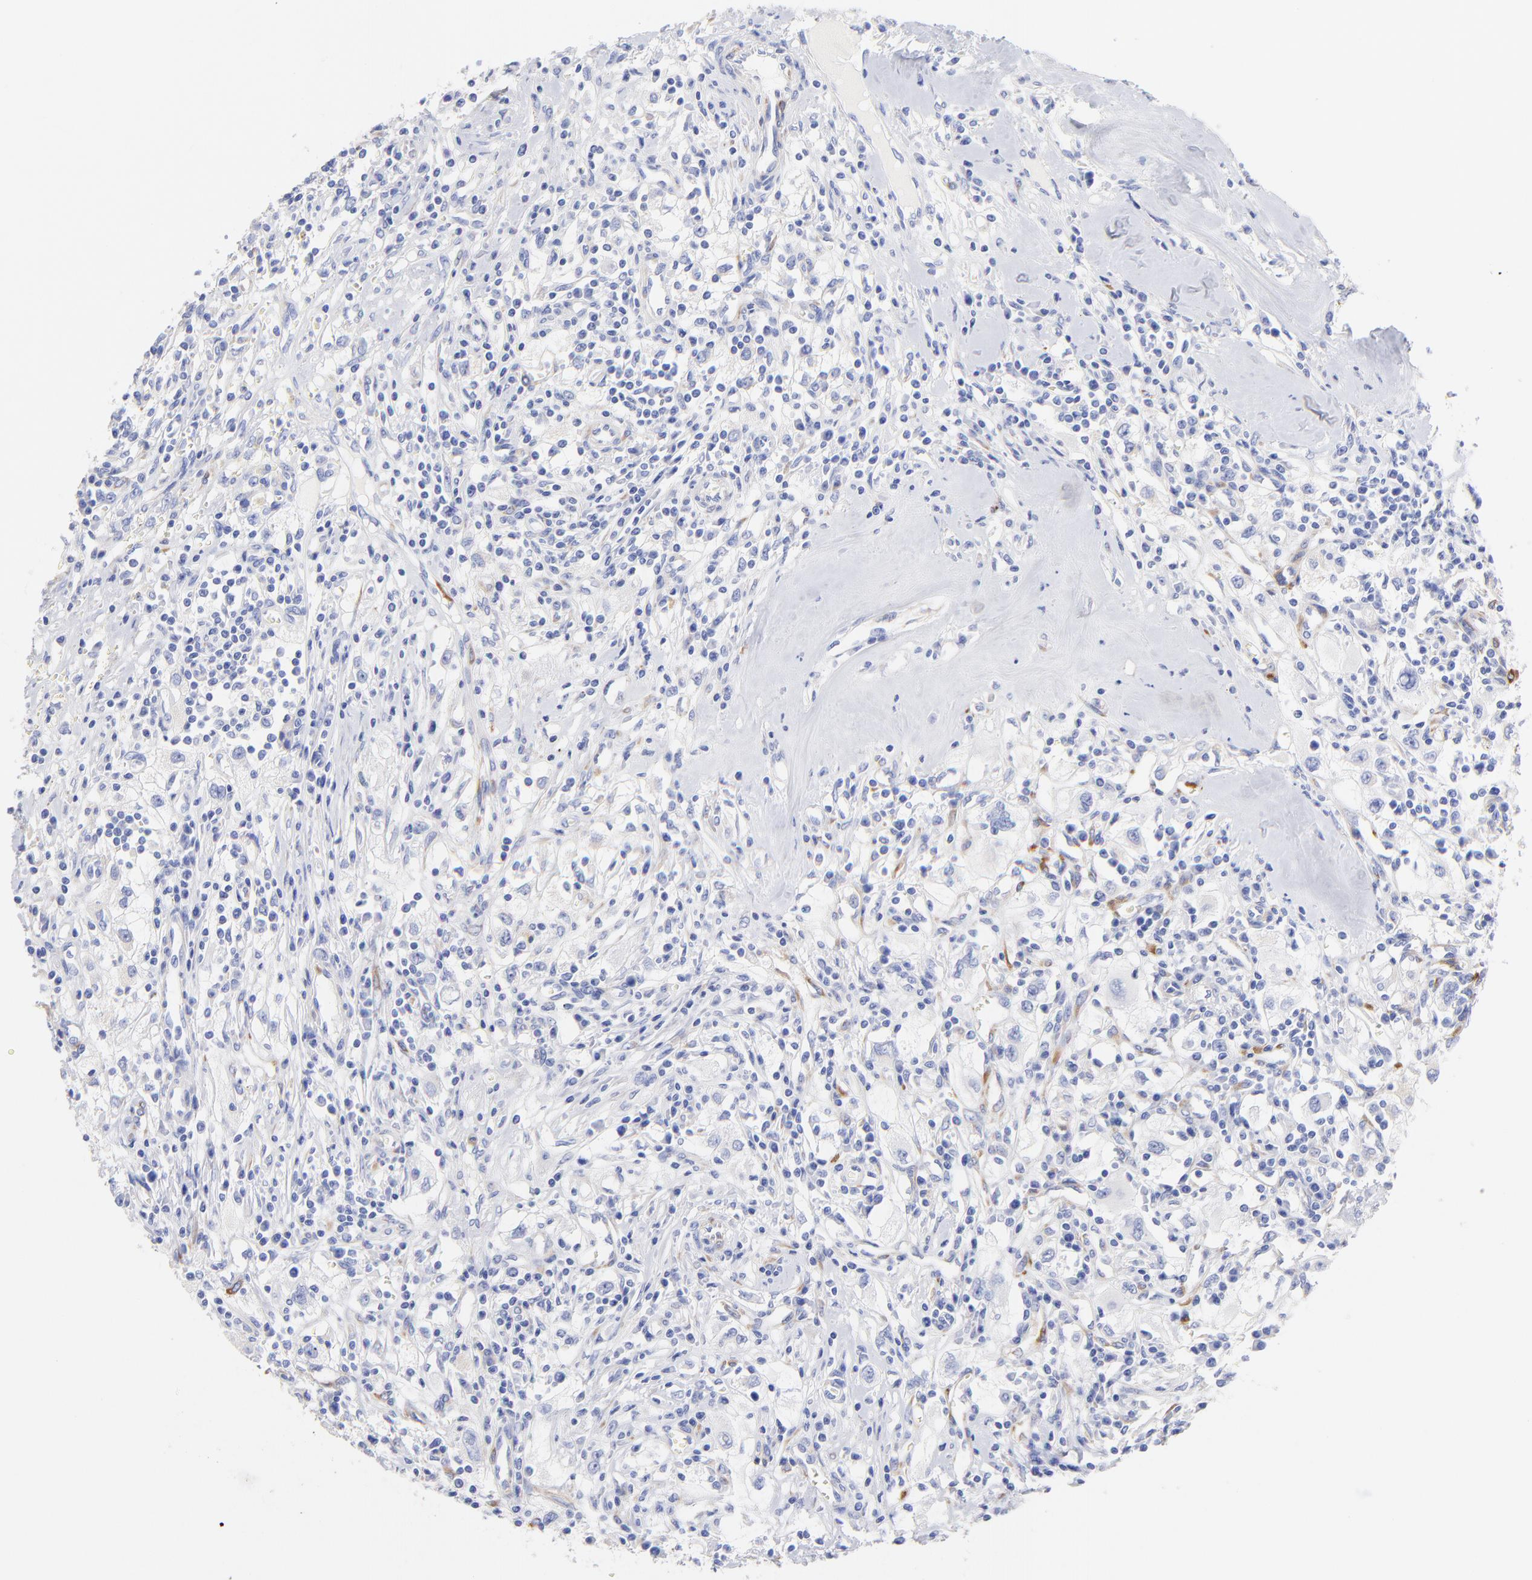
{"staining": {"intensity": "negative", "quantity": "none", "location": "none"}, "tissue": "renal cancer", "cell_type": "Tumor cells", "image_type": "cancer", "snomed": [{"axis": "morphology", "description": "Adenocarcinoma, NOS"}, {"axis": "topography", "description": "Kidney"}], "caption": "Immunohistochemical staining of human renal cancer (adenocarcinoma) reveals no significant expression in tumor cells.", "gene": "C1QTNF6", "patient": {"sex": "male", "age": 82}}